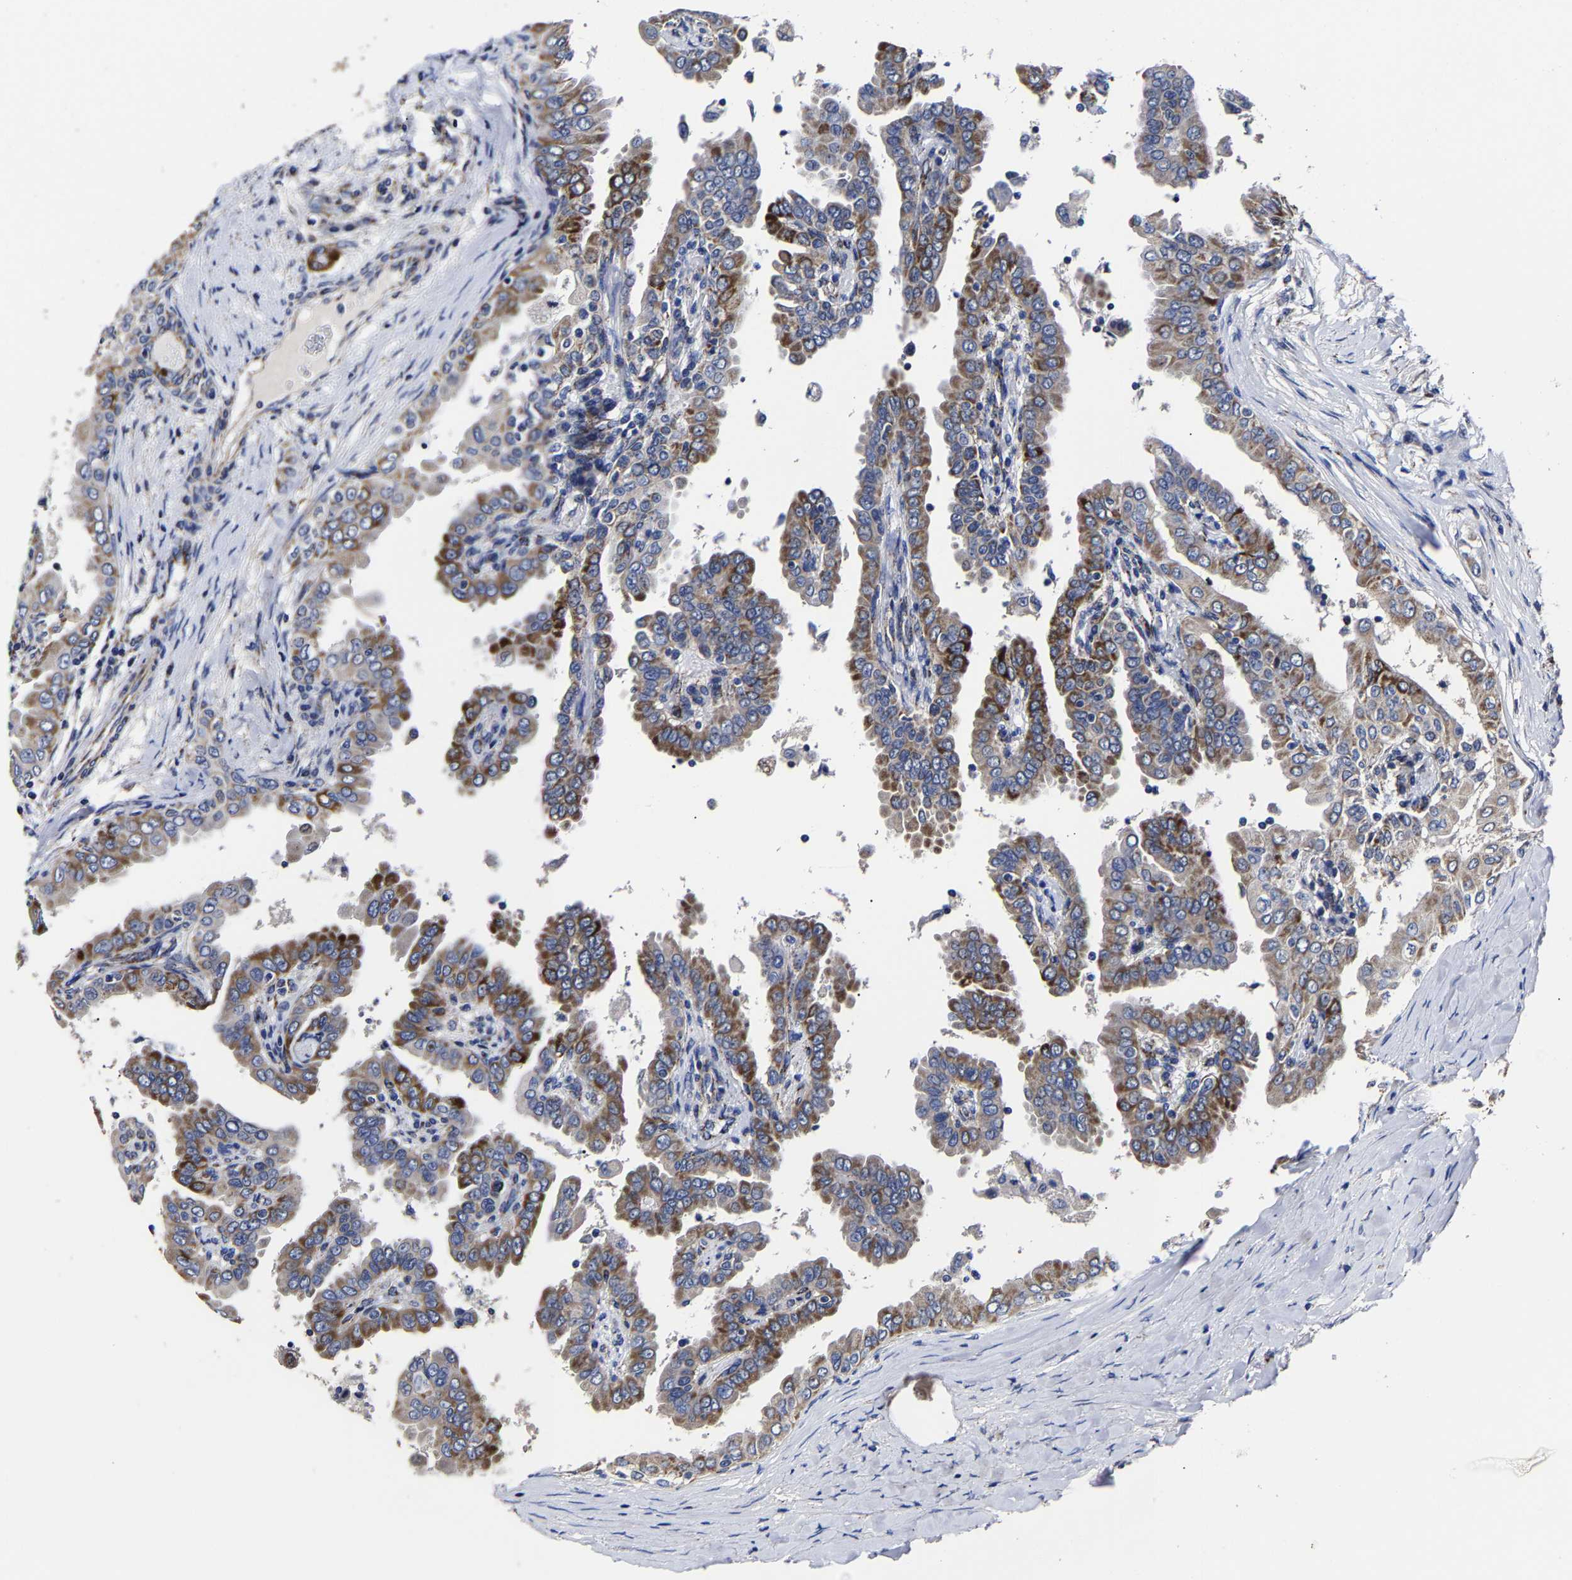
{"staining": {"intensity": "moderate", "quantity": ">75%", "location": "cytoplasmic/membranous"}, "tissue": "thyroid cancer", "cell_type": "Tumor cells", "image_type": "cancer", "snomed": [{"axis": "morphology", "description": "Papillary adenocarcinoma, NOS"}, {"axis": "topography", "description": "Thyroid gland"}], "caption": "Immunohistochemical staining of papillary adenocarcinoma (thyroid) demonstrates moderate cytoplasmic/membranous protein staining in about >75% of tumor cells.", "gene": "AASS", "patient": {"sex": "male", "age": 33}}